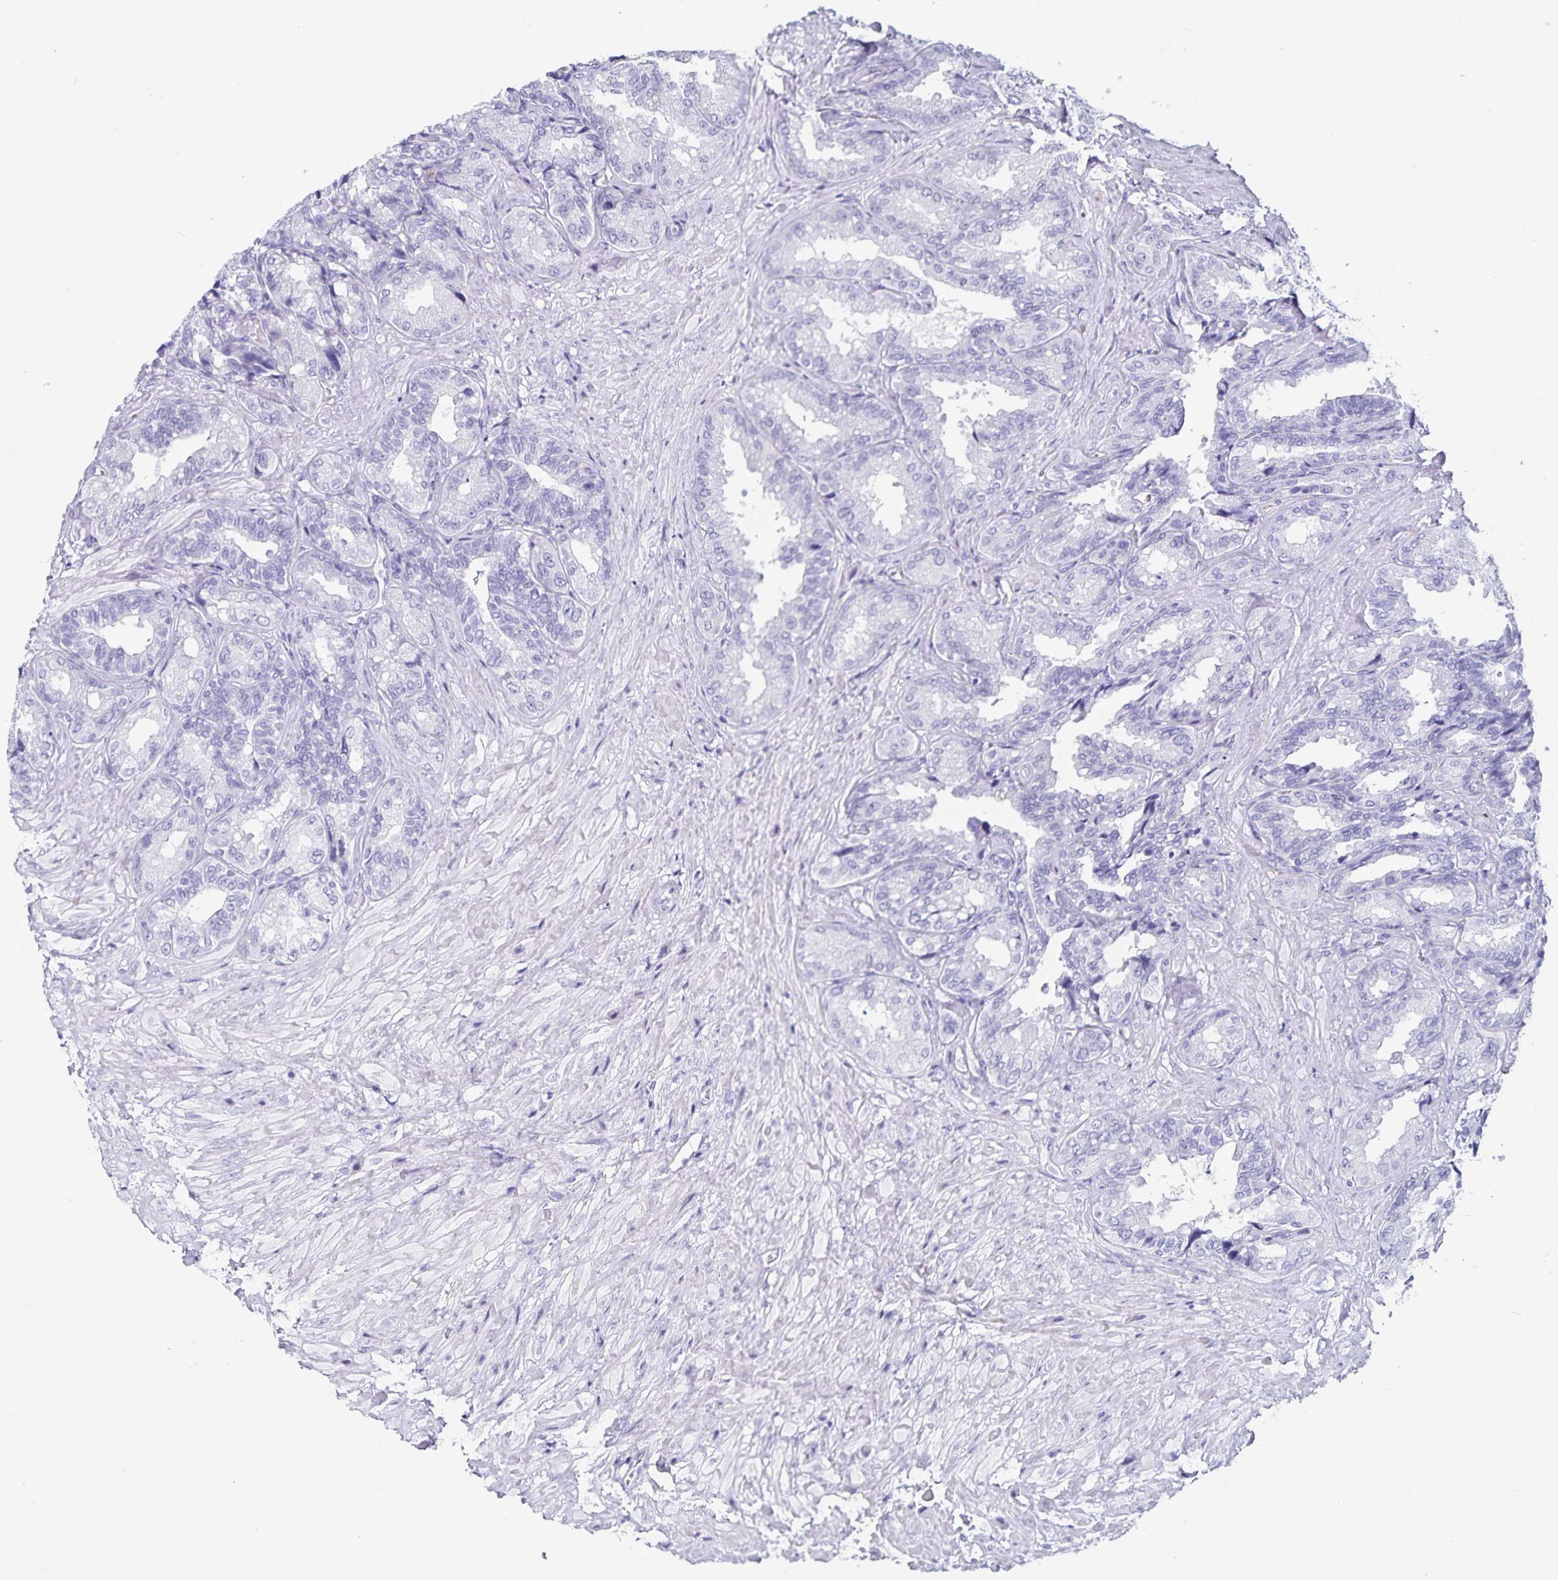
{"staining": {"intensity": "negative", "quantity": "none", "location": "none"}, "tissue": "seminal vesicle", "cell_type": "Glandular cells", "image_type": "normal", "snomed": [{"axis": "morphology", "description": "Normal tissue, NOS"}, {"axis": "topography", "description": "Seminal veicle"}], "caption": "DAB immunohistochemical staining of normal human seminal vesicle exhibits no significant expression in glandular cells.", "gene": "C19orf73", "patient": {"sex": "male", "age": 68}}